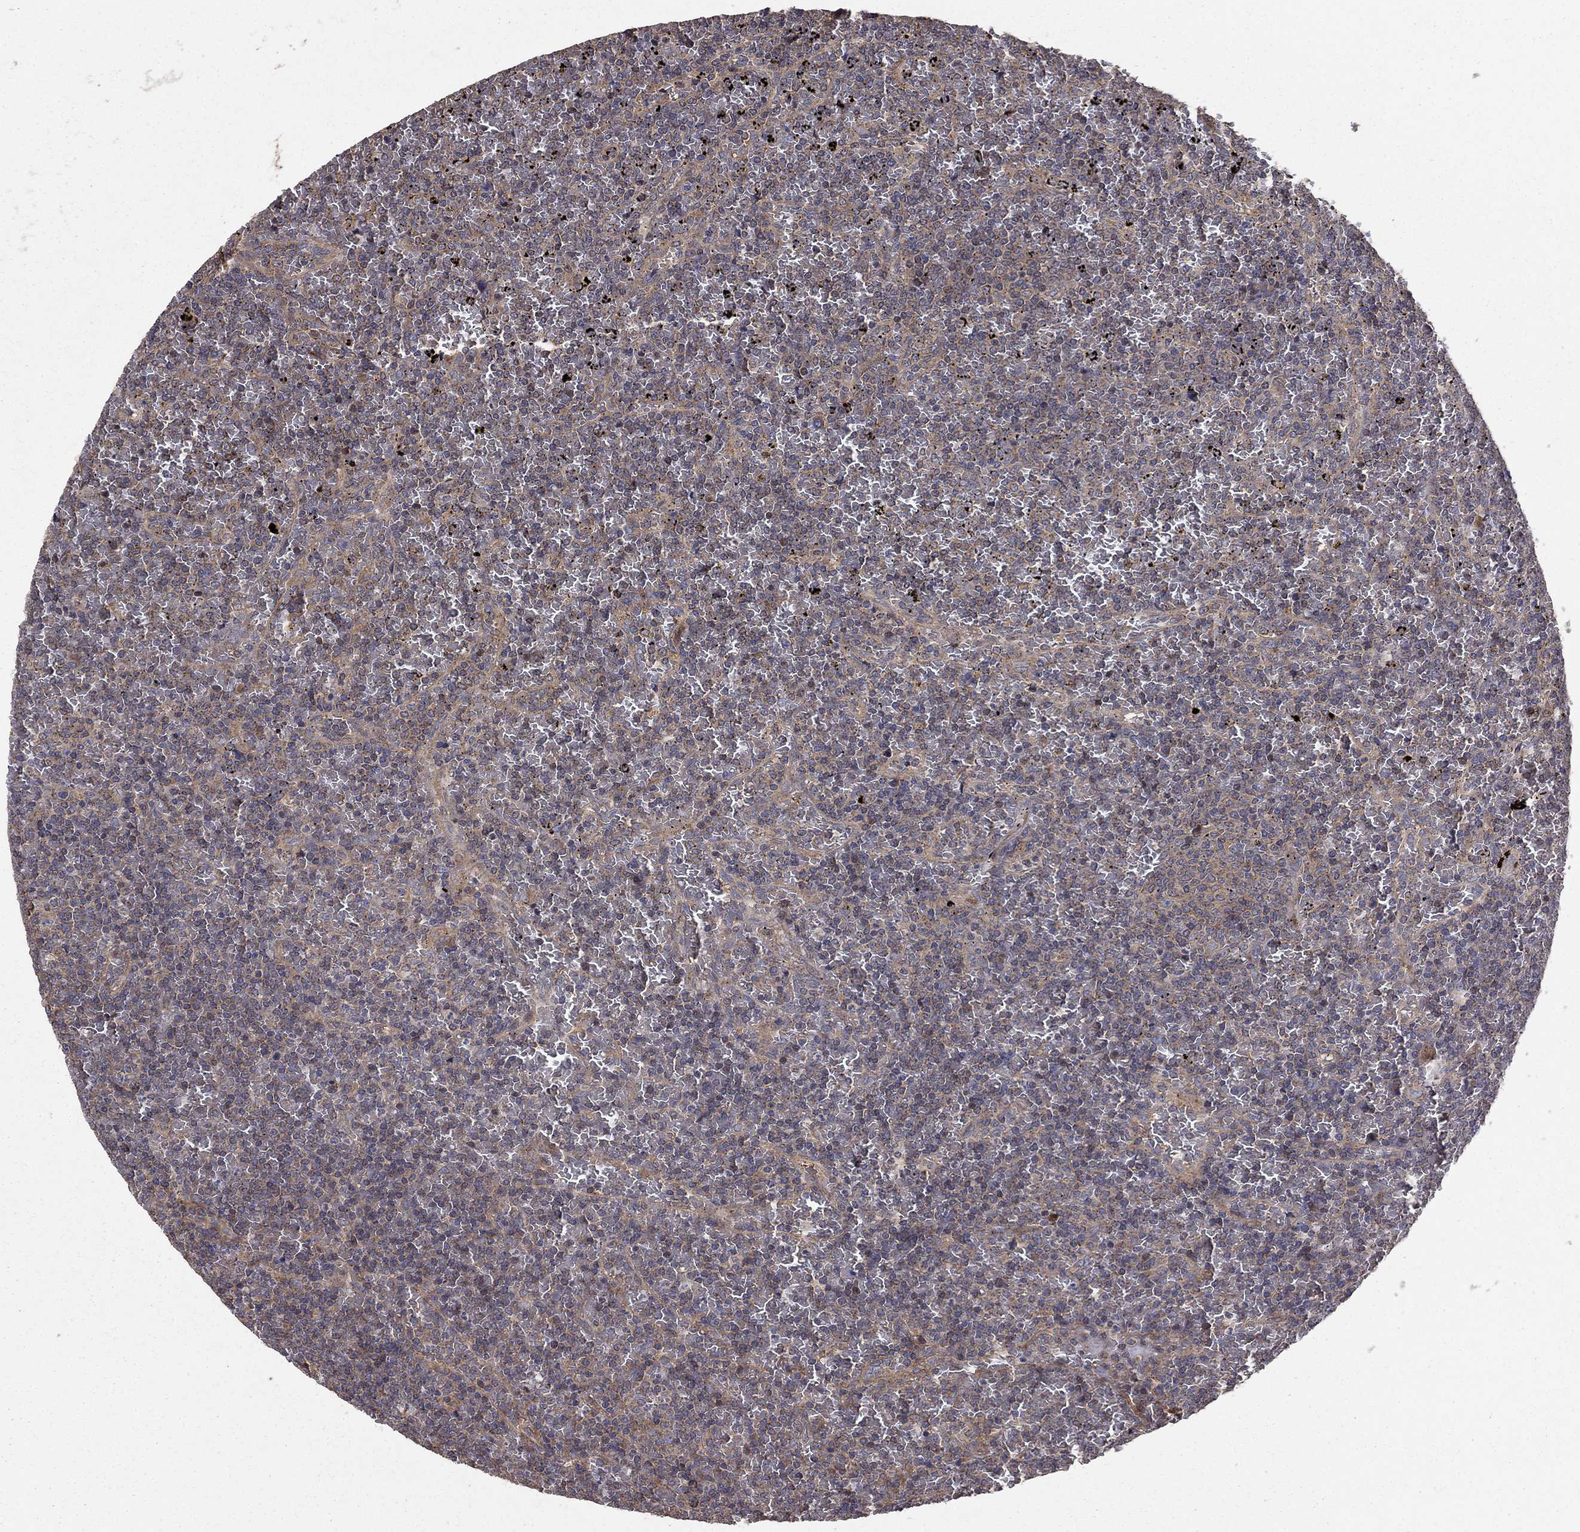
{"staining": {"intensity": "negative", "quantity": "none", "location": "none"}, "tissue": "lymphoma", "cell_type": "Tumor cells", "image_type": "cancer", "snomed": [{"axis": "morphology", "description": "Malignant lymphoma, non-Hodgkin's type, Low grade"}, {"axis": "topography", "description": "Spleen"}], "caption": "Low-grade malignant lymphoma, non-Hodgkin's type stained for a protein using IHC reveals no positivity tumor cells.", "gene": "BABAM2", "patient": {"sex": "female", "age": 77}}